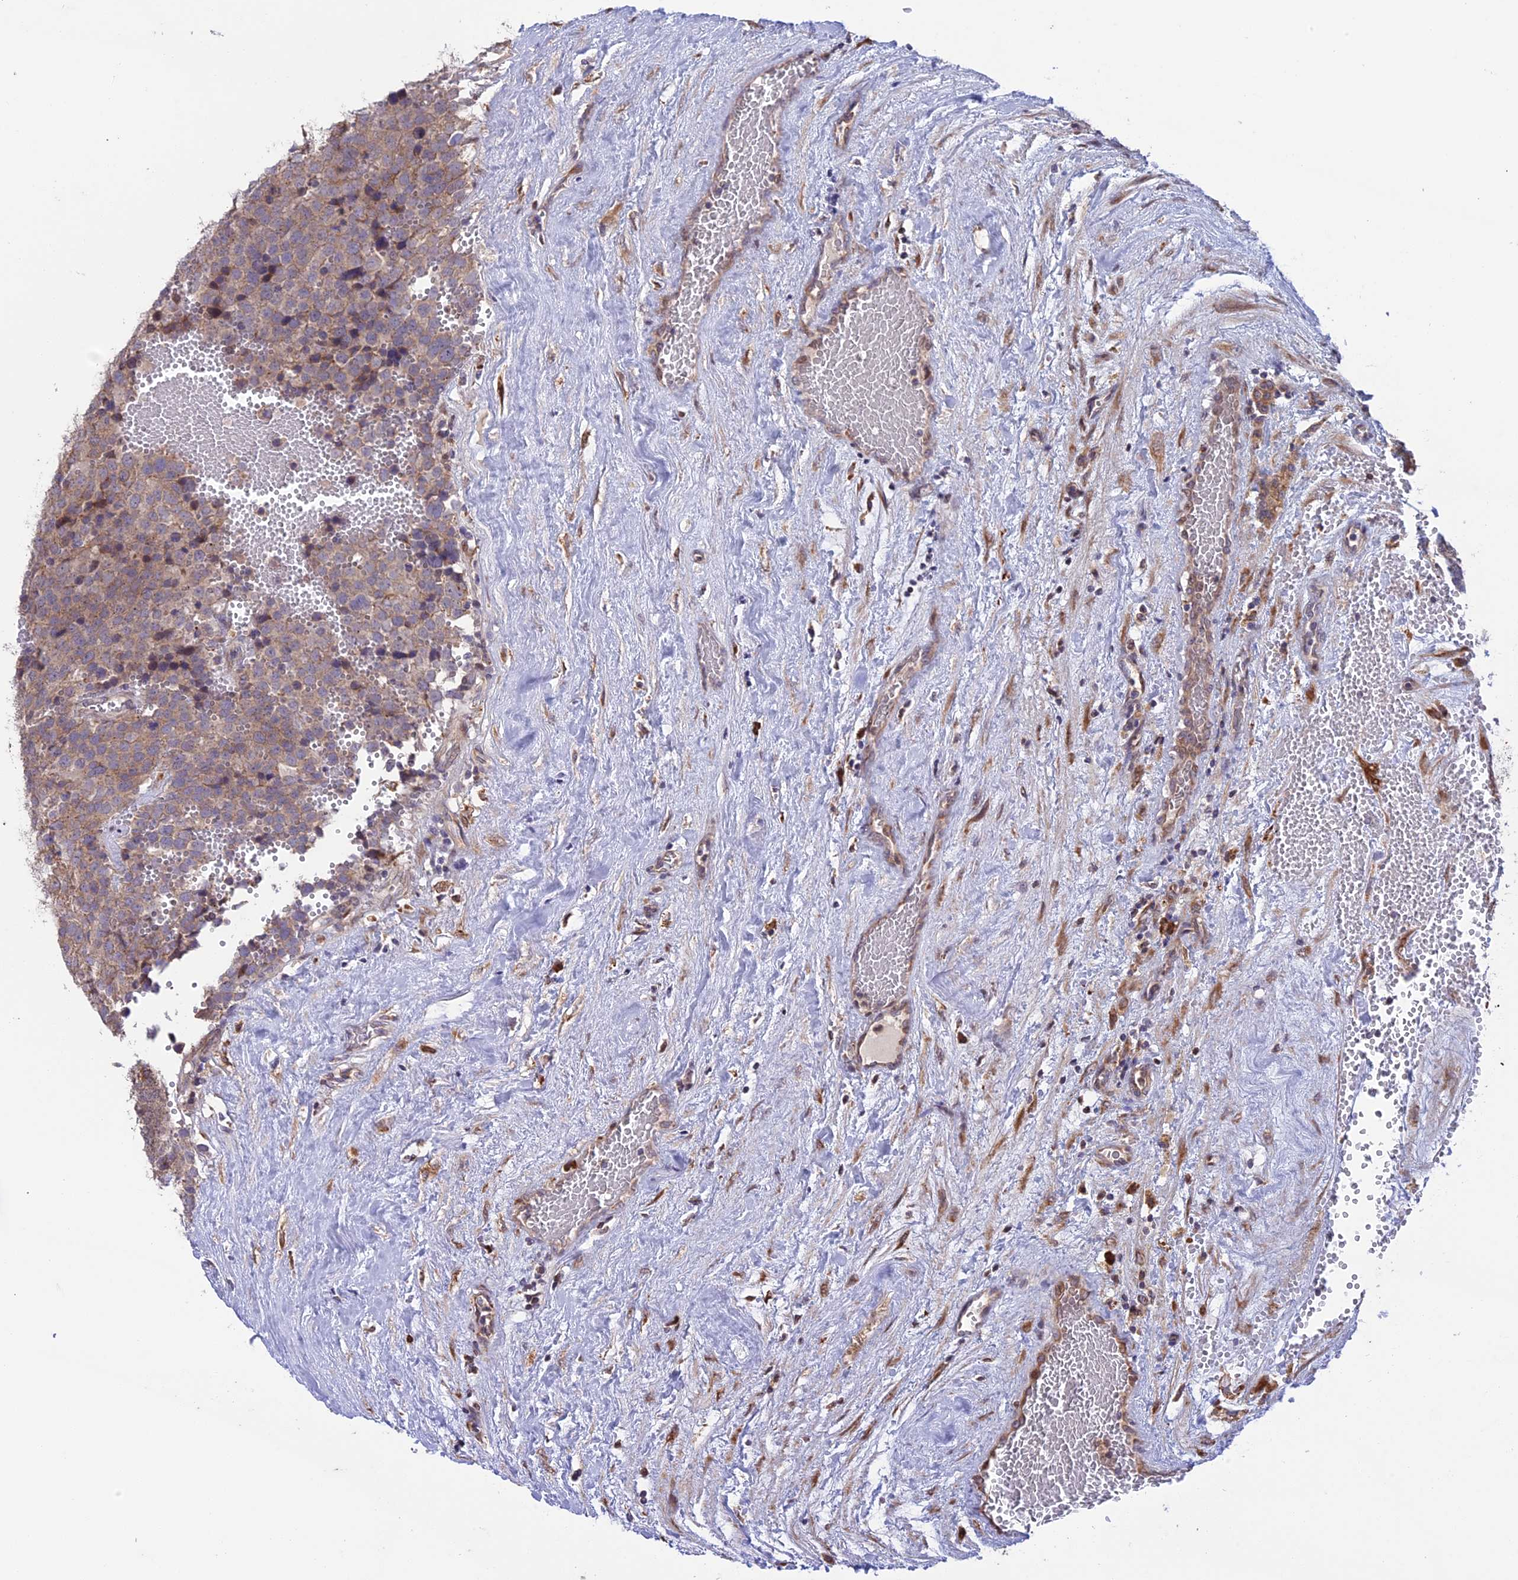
{"staining": {"intensity": "weak", "quantity": "25%-75%", "location": "cytoplasmic/membranous"}, "tissue": "testis cancer", "cell_type": "Tumor cells", "image_type": "cancer", "snomed": [{"axis": "morphology", "description": "Seminoma, NOS"}, {"axis": "topography", "description": "Testis"}], "caption": "Immunohistochemical staining of human testis cancer displays low levels of weak cytoplasmic/membranous positivity in approximately 25%-75% of tumor cells.", "gene": "DMRTA2", "patient": {"sex": "male", "age": 71}}